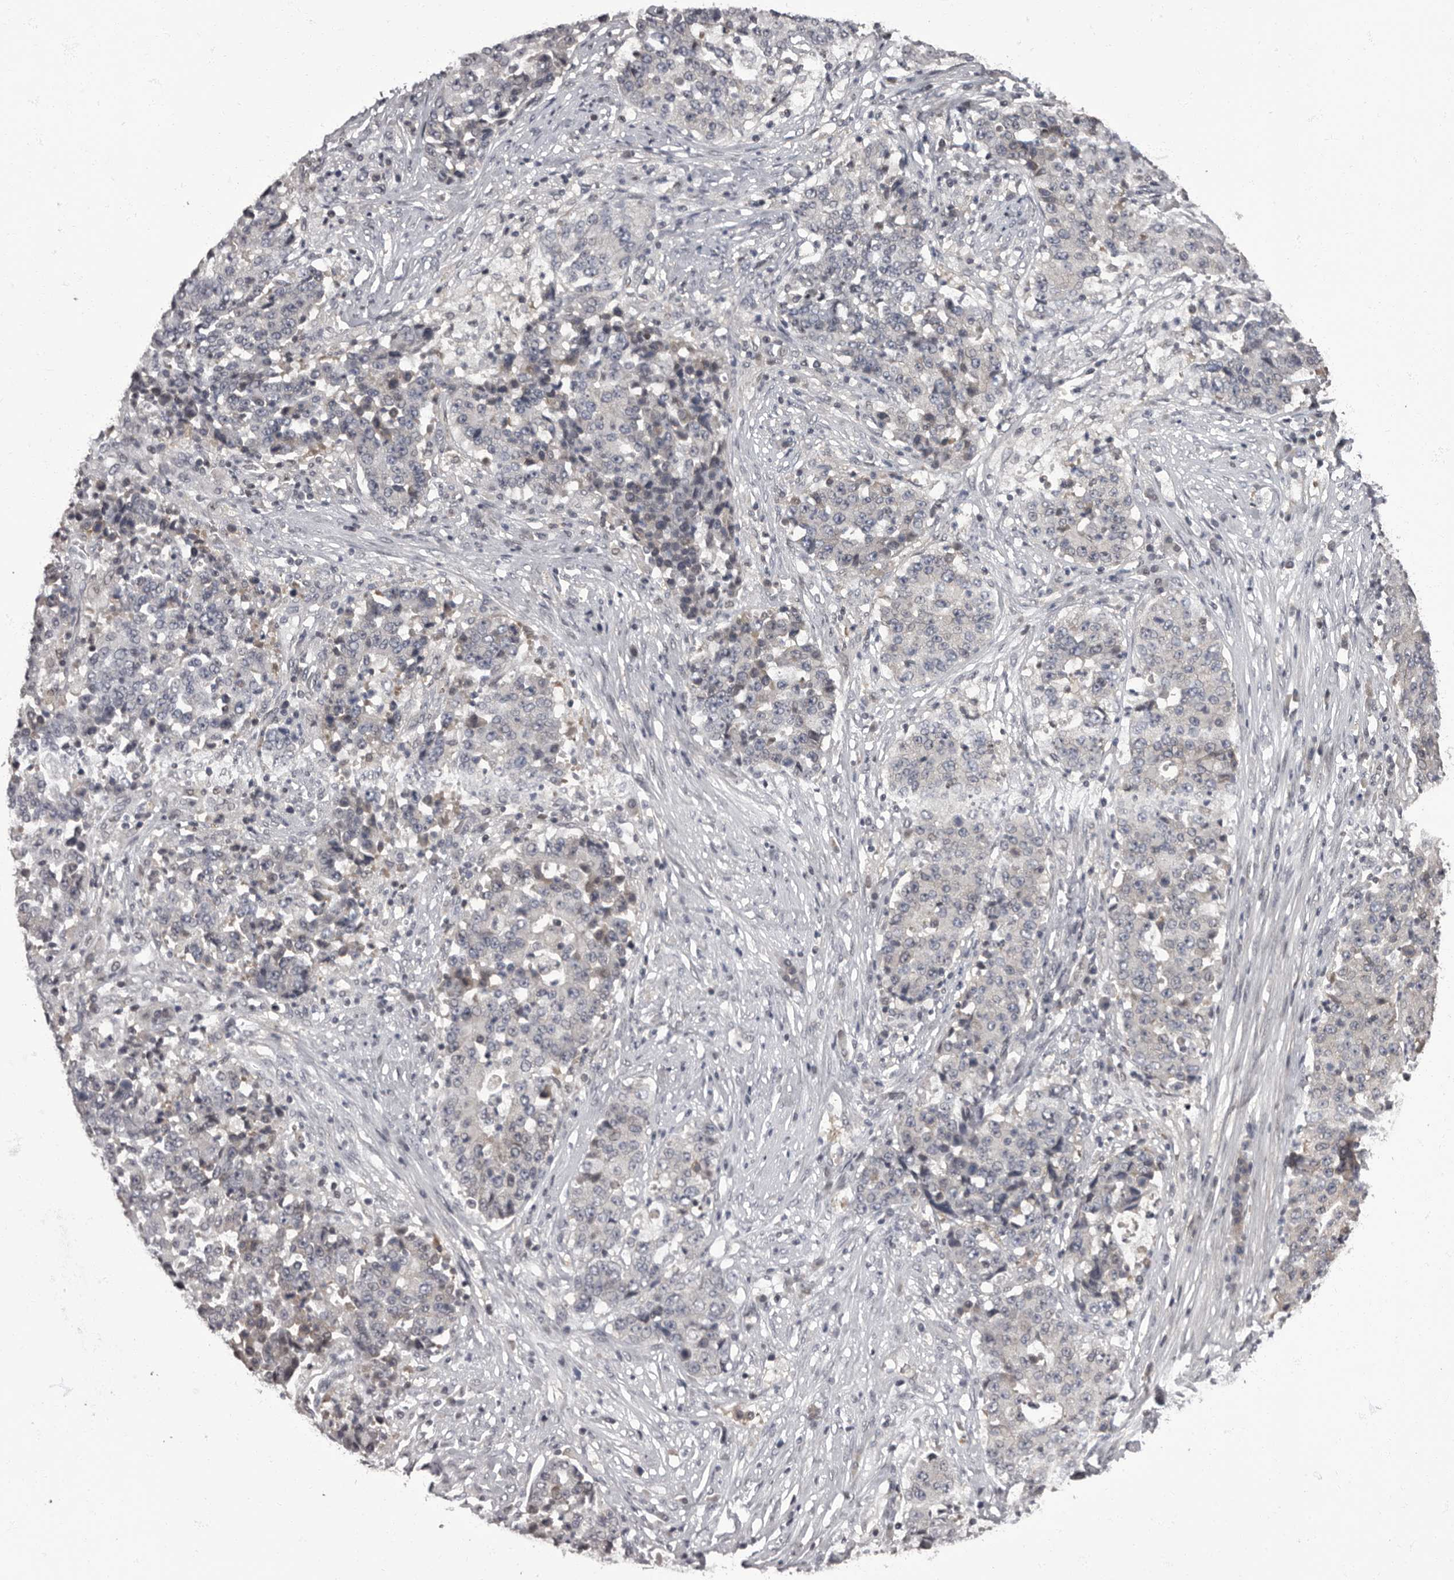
{"staining": {"intensity": "negative", "quantity": "none", "location": "none"}, "tissue": "stomach cancer", "cell_type": "Tumor cells", "image_type": "cancer", "snomed": [{"axis": "morphology", "description": "Adenocarcinoma, NOS"}, {"axis": "topography", "description": "Stomach"}], "caption": "Tumor cells are negative for brown protein staining in stomach adenocarcinoma.", "gene": "C1orf50", "patient": {"sex": "male", "age": 59}}